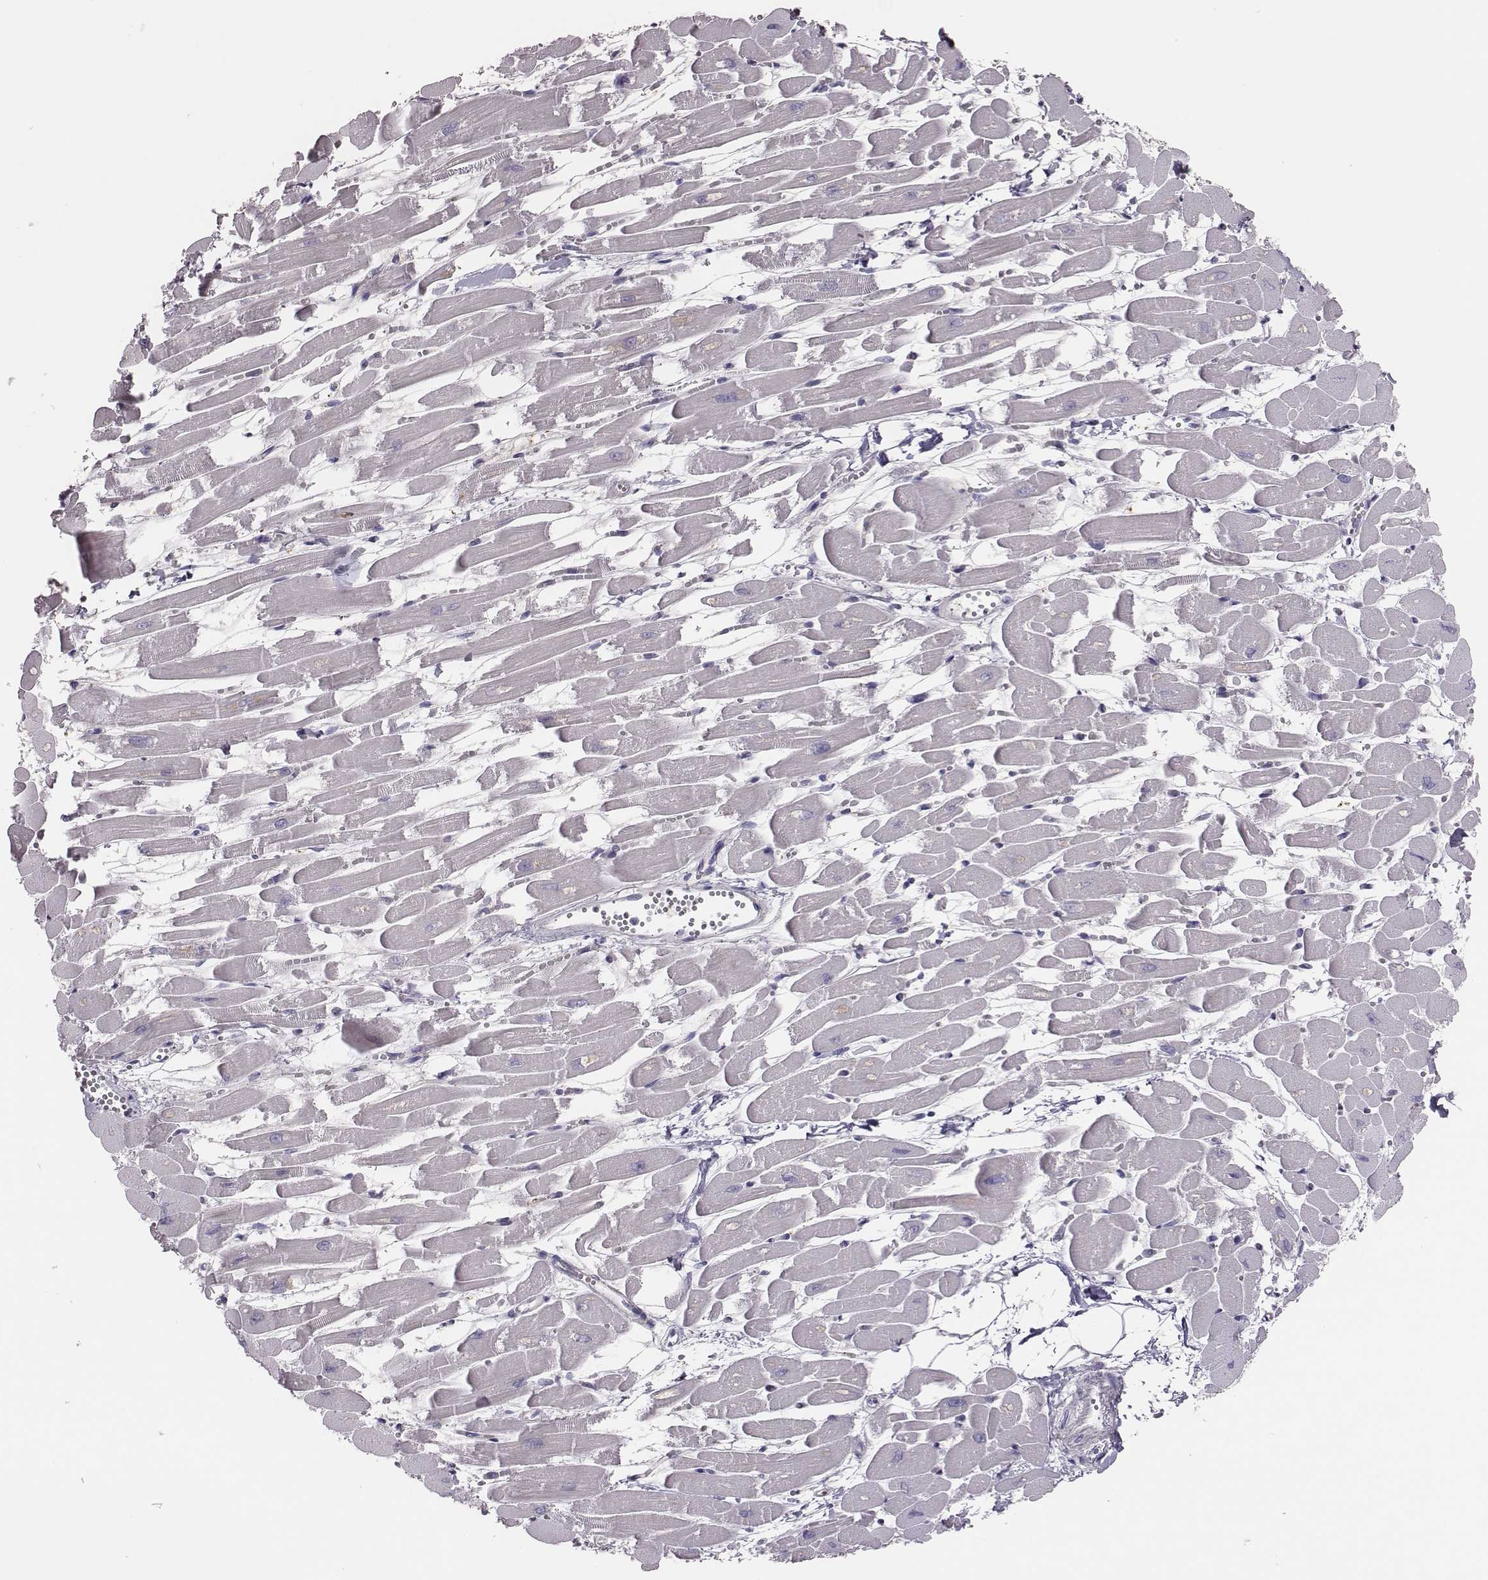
{"staining": {"intensity": "negative", "quantity": "none", "location": "none"}, "tissue": "heart muscle", "cell_type": "Cardiomyocytes", "image_type": "normal", "snomed": [{"axis": "morphology", "description": "Normal tissue, NOS"}, {"axis": "topography", "description": "Heart"}], "caption": "Cardiomyocytes show no significant expression in unremarkable heart muscle.", "gene": "SCML2", "patient": {"sex": "female", "age": 52}}